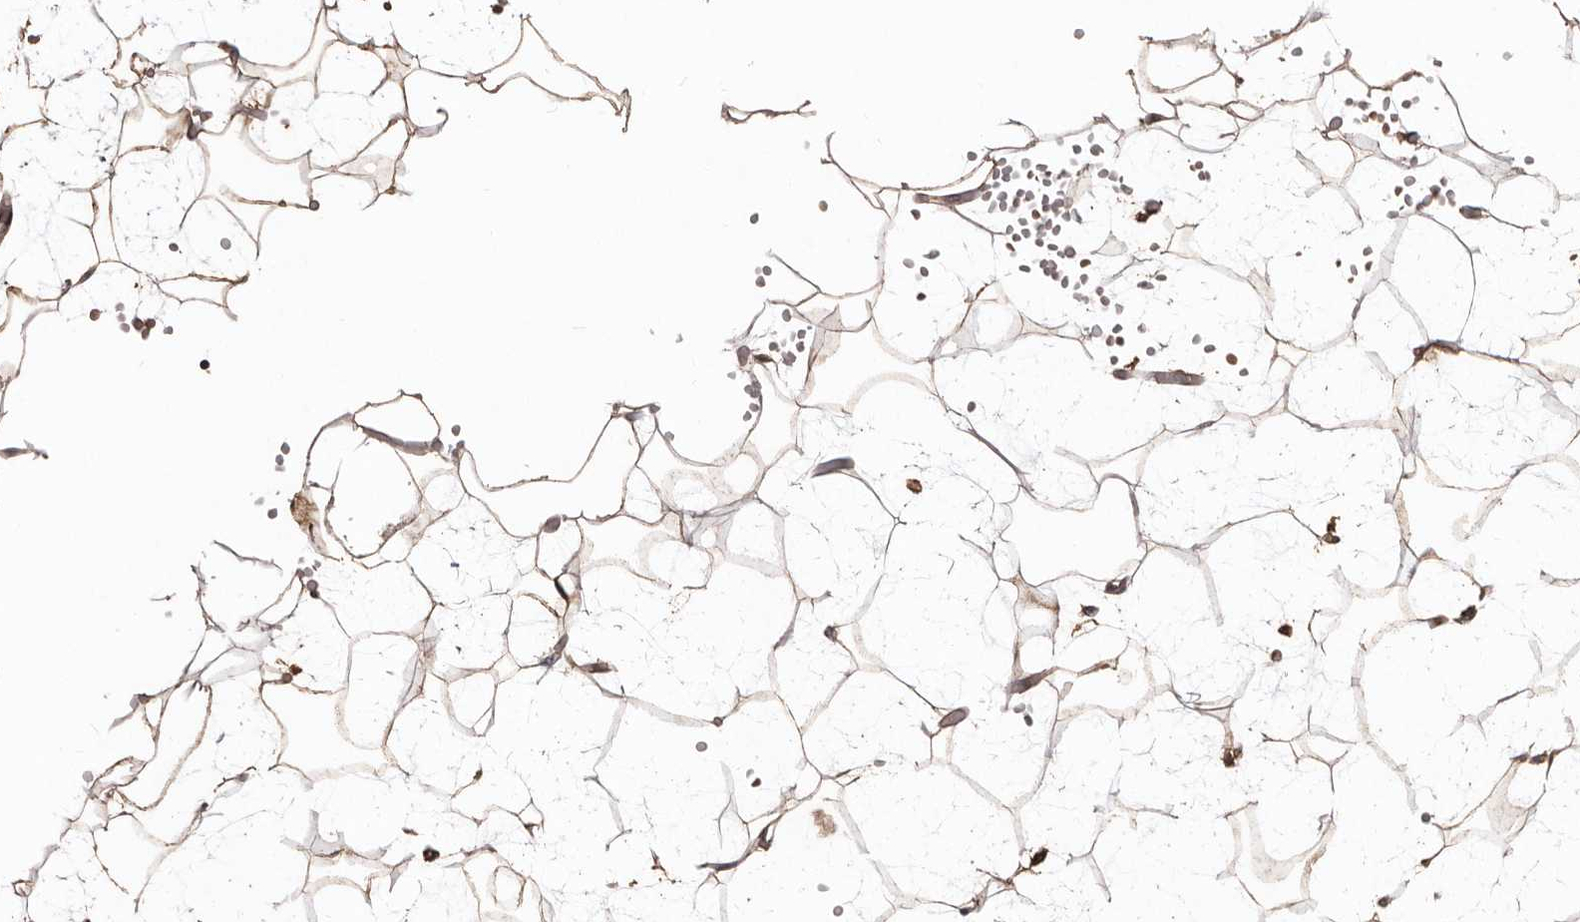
{"staining": {"intensity": "moderate", "quantity": ">75%", "location": "cytoplasmic/membranous"}, "tissue": "adipose tissue", "cell_type": "Adipocytes", "image_type": "normal", "snomed": [{"axis": "morphology", "description": "Normal tissue, NOS"}, {"axis": "topography", "description": "Breast"}], "caption": "Protein expression by IHC displays moderate cytoplasmic/membranous staining in about >75% of adipocytes in normal adipose tissue.", "gene": "LRRC25", "patient": {"sex": "female", "age": 23}}